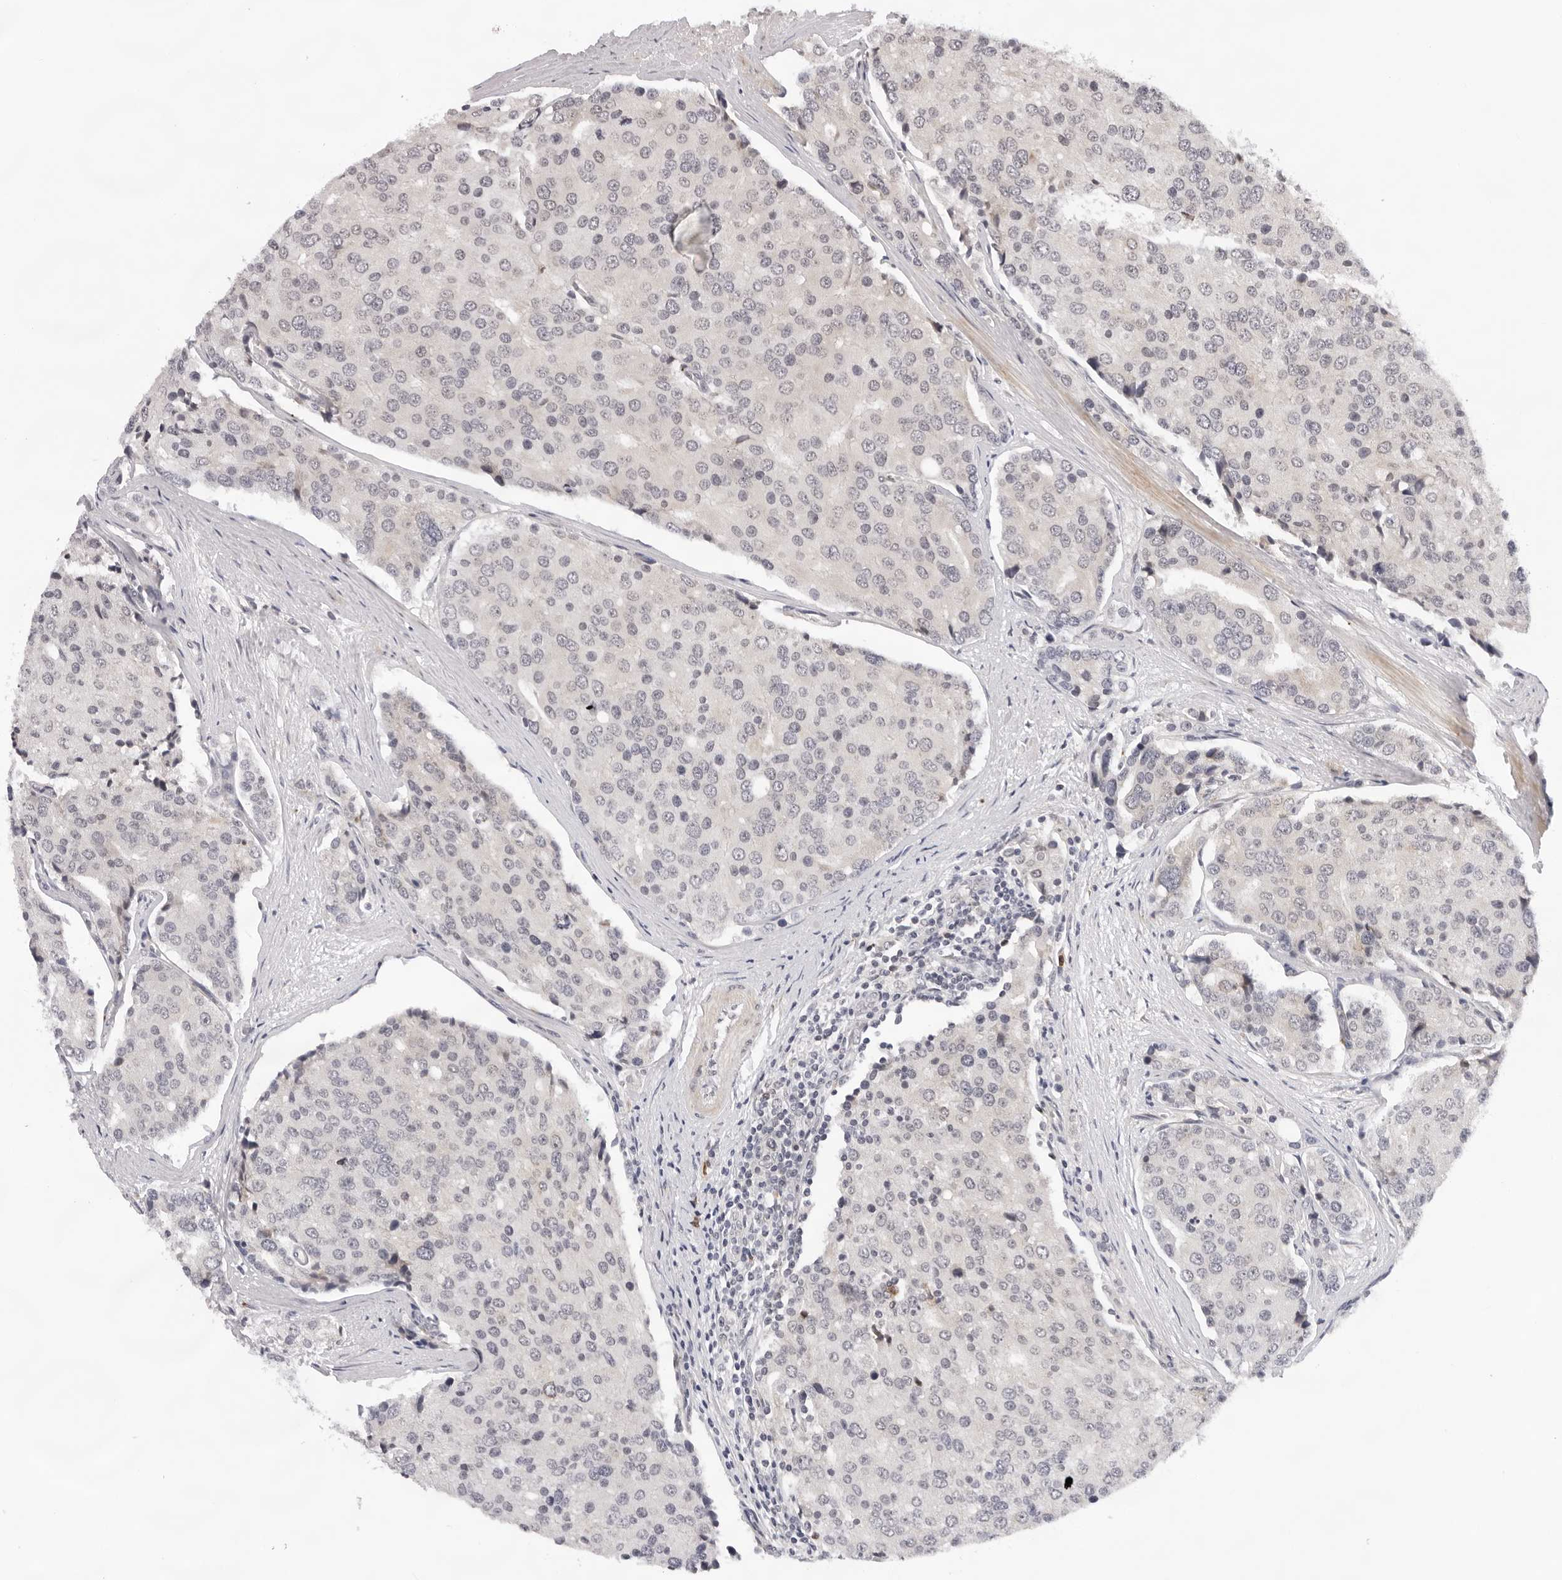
{"staining": {"intensity": "negative", "quantity": "none", "location": "none"}, "tissue": "prostate cancer", "cell_type": "Tumor cells", "image_type": "cancer", "snomed": [{"axis": "morphology", "description": "Adenocarcinoma, High grade"}, {"axis": "topography", "description": "Prostate"}], "caption": "This is a image of IHC staining of high-grade adenocarcinoma (prostate), which shows no expression in tumor cells.", "gene": "IL17RA", "patient": {"sex": "male", "age": 50}}